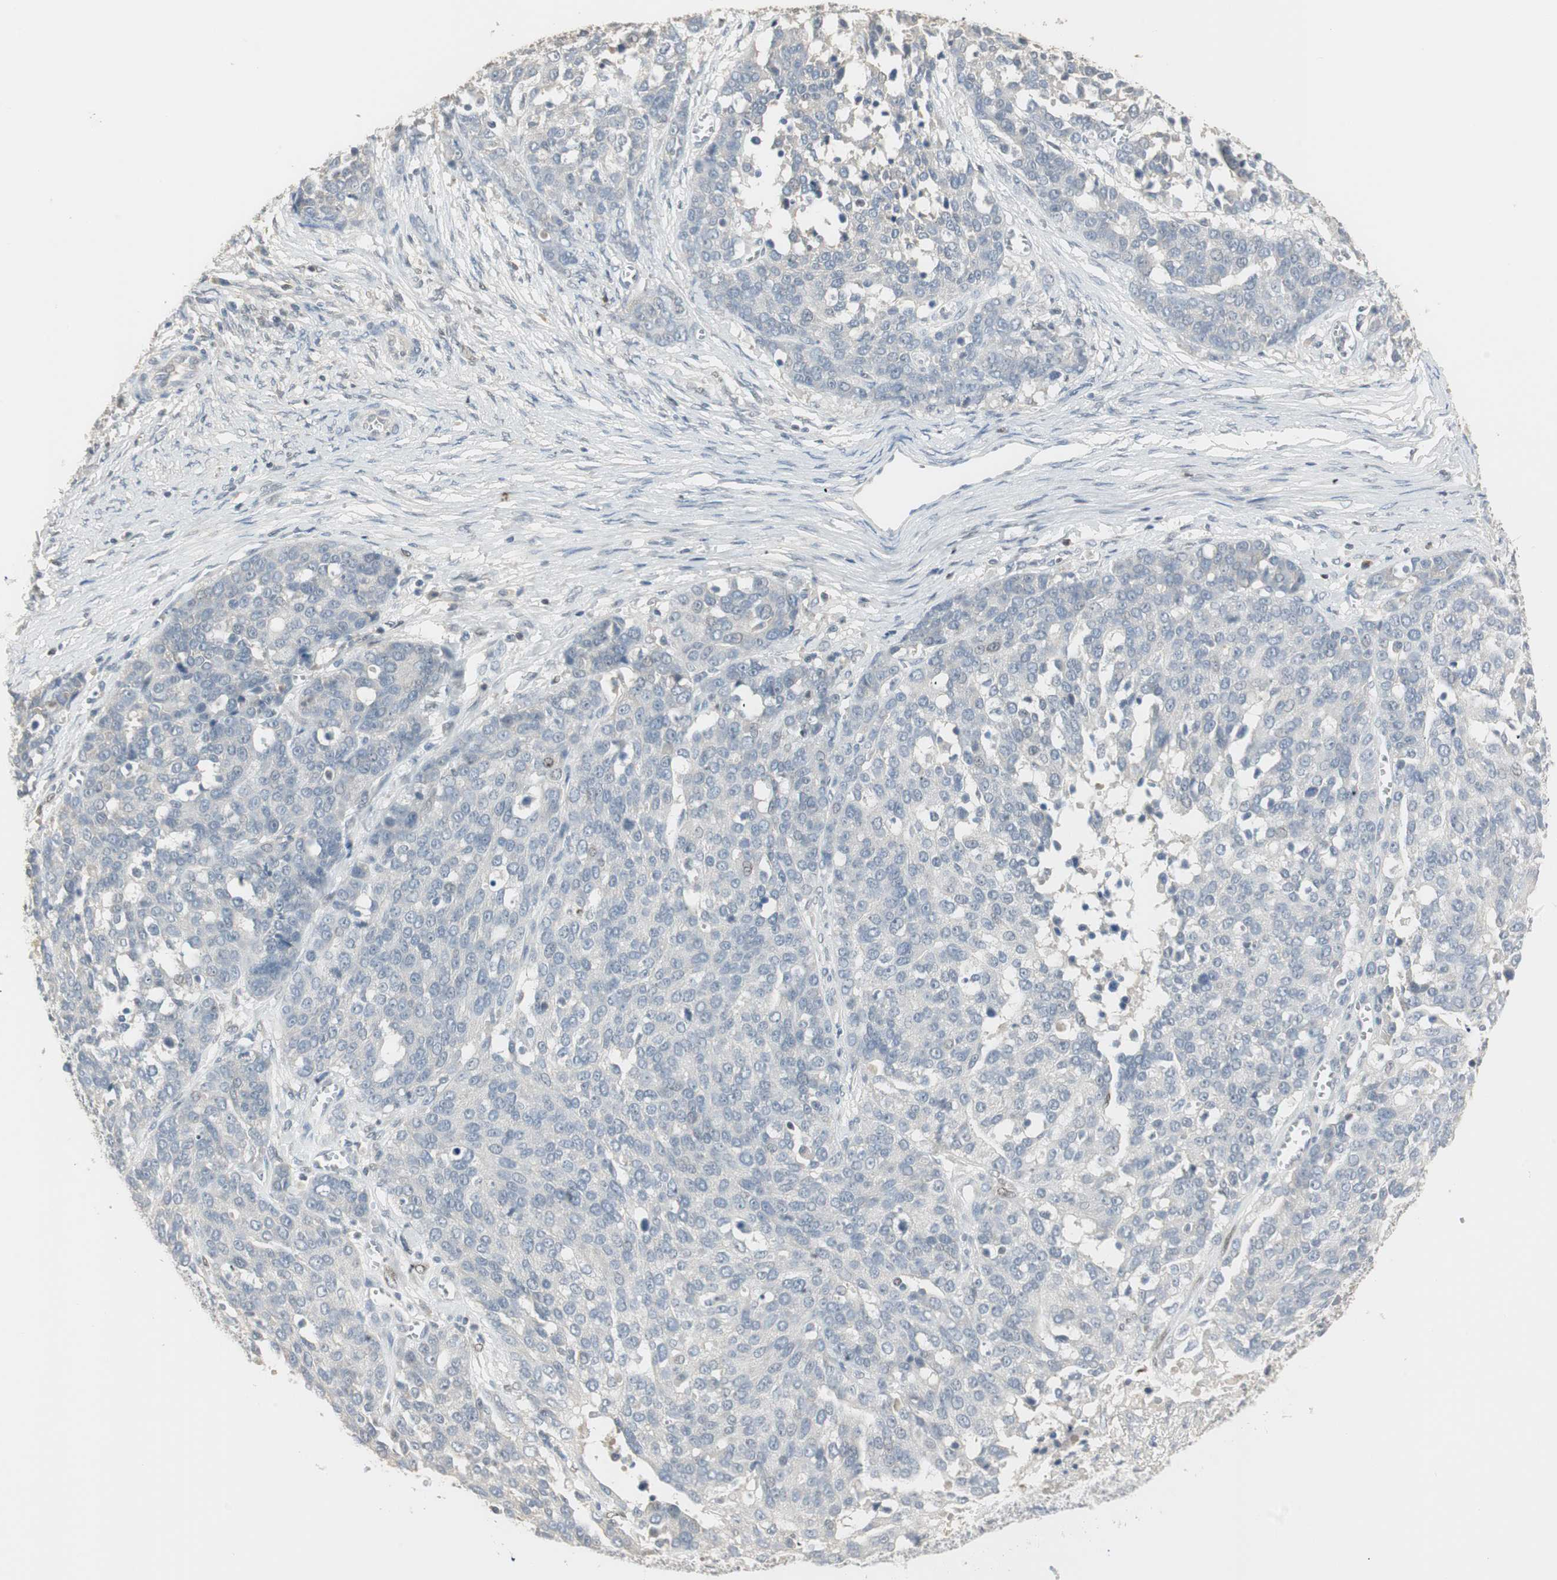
{"staining": {"intensity": "negative", "quantity": "none", "location": "none"}, "tissue": "ovarian cancer", "cell_type": "Tumor cells", "image_type": "cancer", "snomed": [{"axis": "morphology", "description": "Cystadenocarcinoma, serous, NOS"}, {"axis": "topography", "description": "Ovary"}], "caption": "An immunohistochemistry image of serous cystadenocarcinoma (ovarian) is shown. There is no staining in tumor cells of serous cystadenocarcinoma (ovarian). (Stains: DAB immunohistochemistry (IHC) with hematoxylin counter stain, Microscopy: brightfield microscopy at high magnification).", "gene": "RUNX2", "patient": {"sex": "female", "age": 44}}